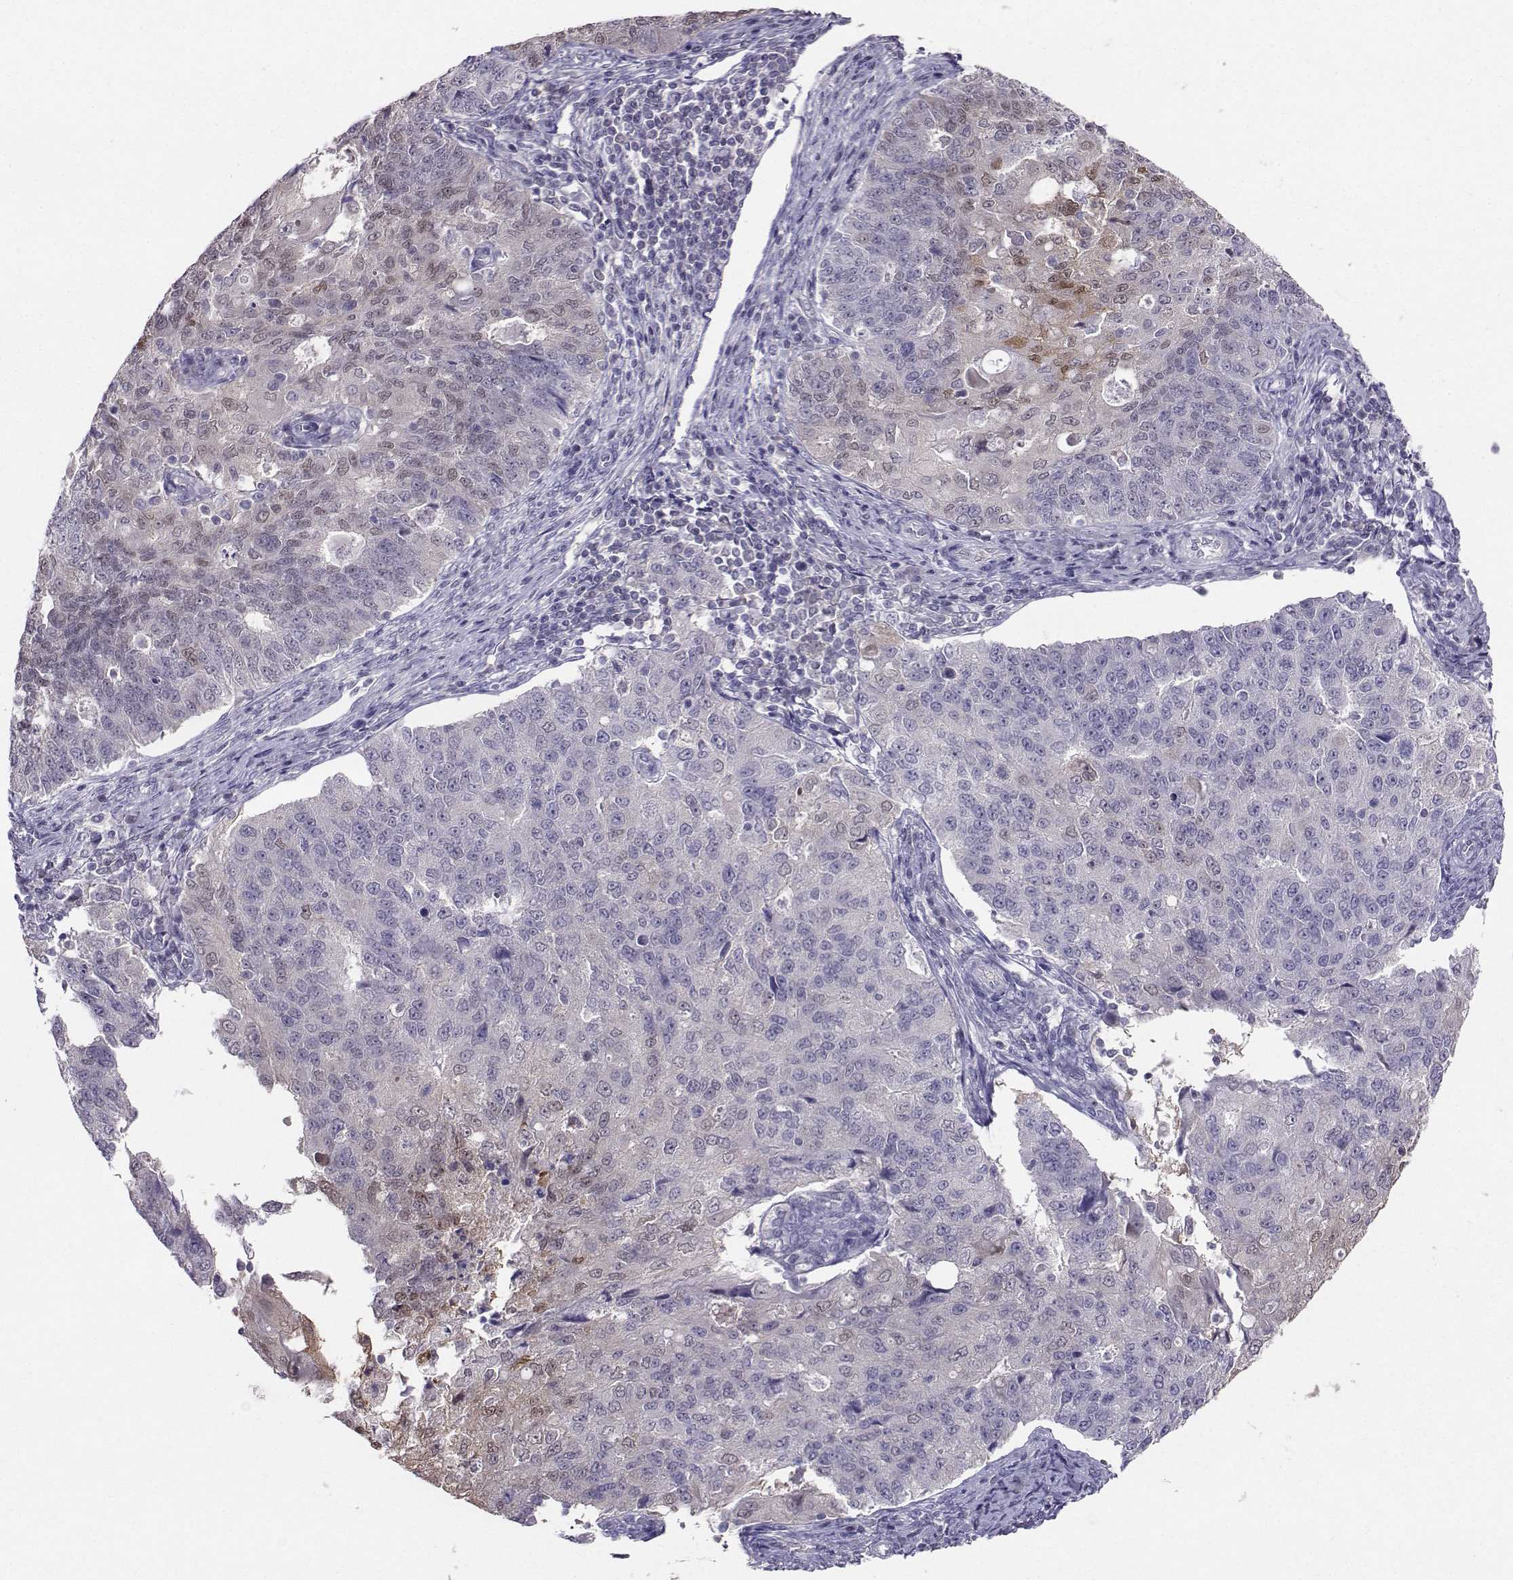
{"staining": {"intensity": "negative", "quantity": "none", "location": "none"}, "tissue": "endometrial cancer", "cell_type": "Tumor cells", "image_type": "cancer", "snomed": [{"axis": "morphology", "description": "Adenocarcinoma, NOS"}, {"axis": "topography", "description": "Endometrium"}], "caption": "The histopathology image reveals no significant staining in tumor cells of endometrial adenocarcinoma.", "gene": "PGK1", "patient": {"sex": "female", "age": 43}}